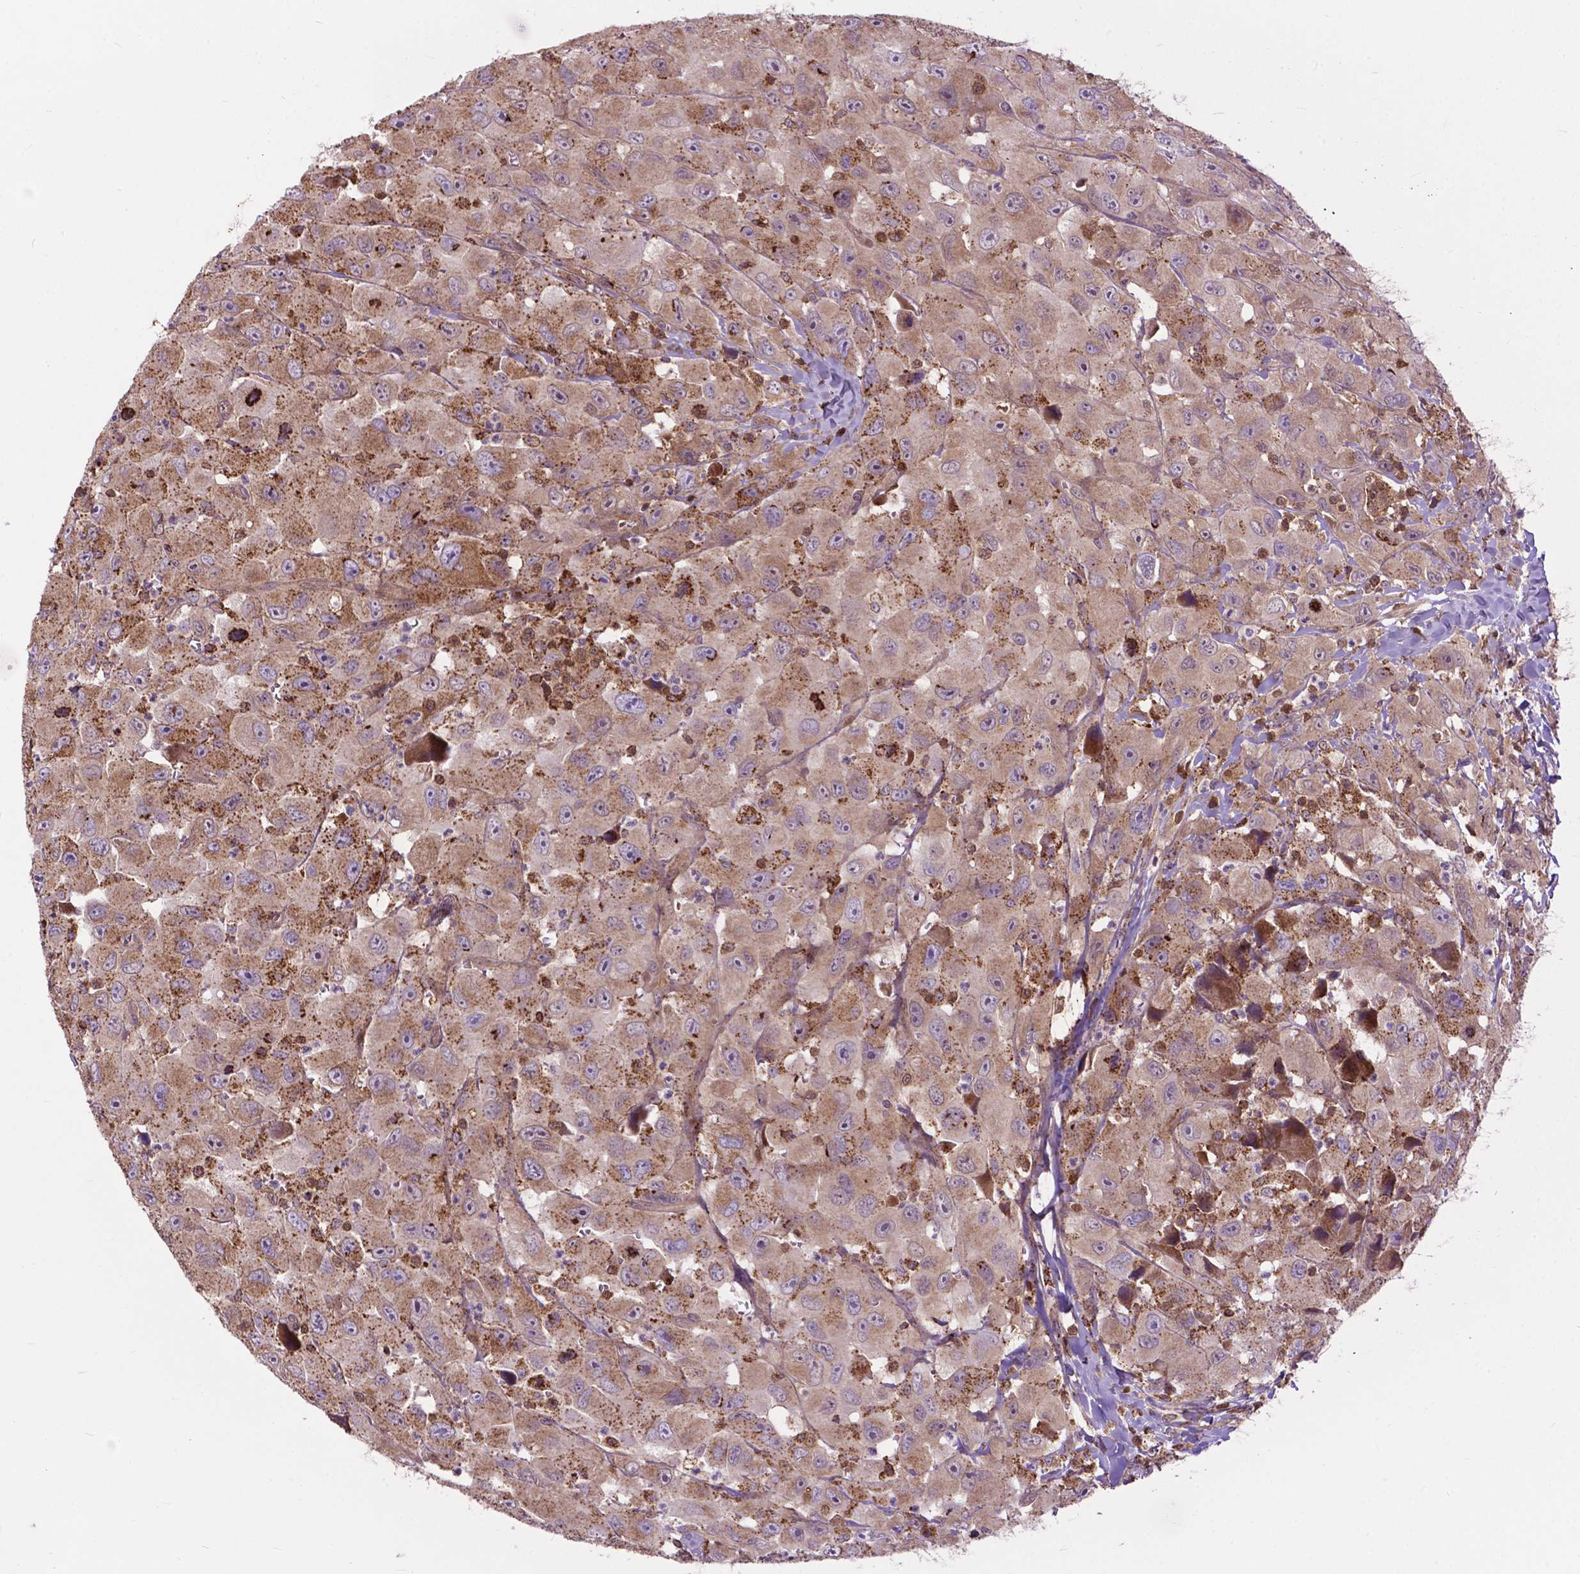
{"staining": {"intensity": "moderate", "quantity": ">75%", "location": "cytoplasmic/membranous"}, "tissue": "head and neck cancer", "cell_type": "Tumor cells", "image_type": "cancer", "snomed": [{"axis": "morphology", "description": "Squamous cell carcinoma, NOS"}, {"axis": "morphology", "description": "Squamous cell carcinoma, metastatic, NOS"}, {"axis": "topography", "description": "Oral tissue"}, {"axis": "topography", "description": "Head-Neck"}], "caption": "This photomicrograph shows immunohistochemistry staining of head and neck metastatic squamous cell carcinoma, with medium moderate cytoplasmic/membranous expression in approximately >75% of tumor cells.", "gene": "CHMP4A", "patient": {"sex": "female", "age": 85}}